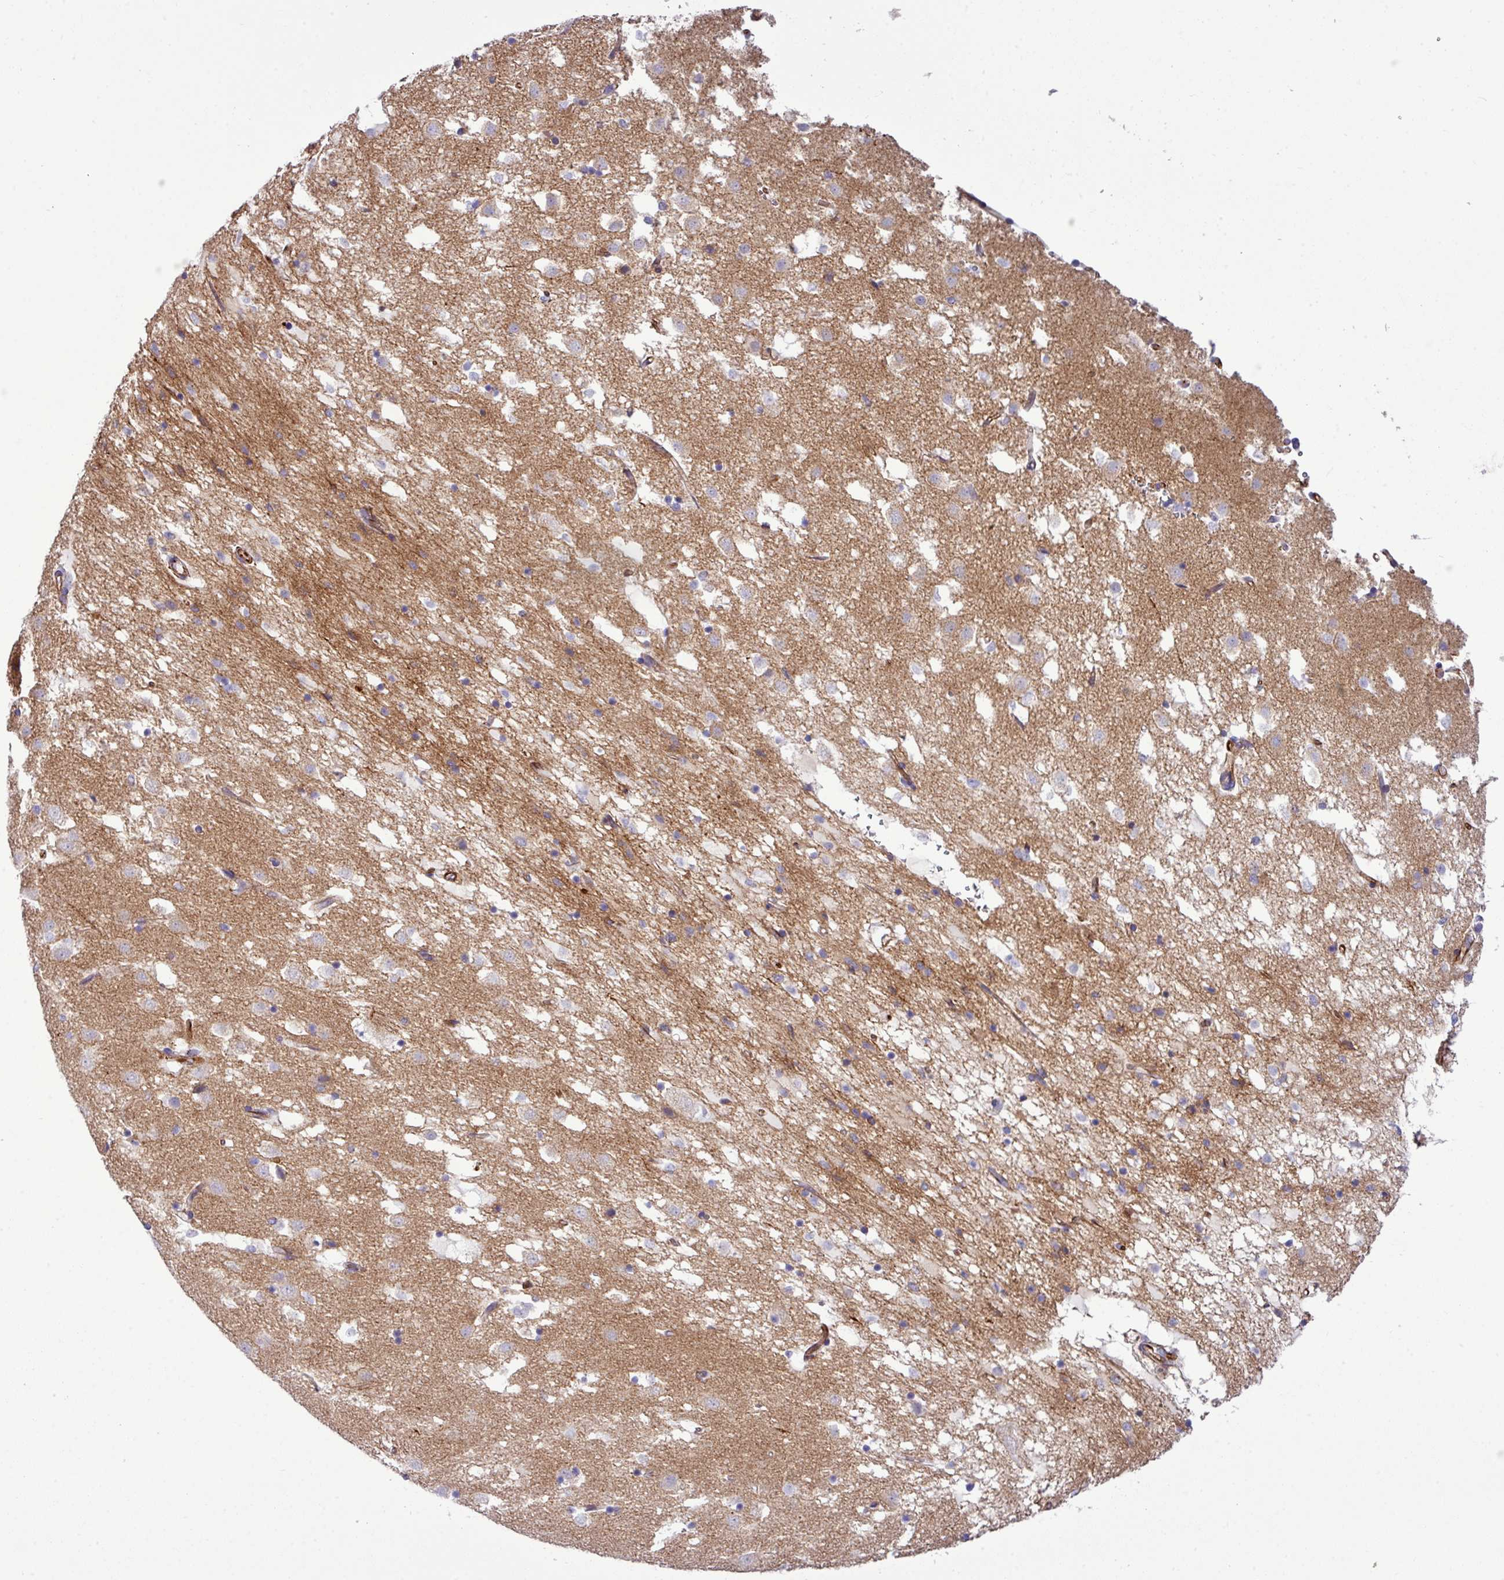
{"staining": {"intensity": "weak", "quantity": "<25%", "location": "cytoplasmic/membranous"}, "tissue": "caudate", "cell_type": "Glial cells", "image_type": "normal", "snomed": [{"axis": "morphology", "description": "Normal tissue, NOS"}, {"axis": "topography", "description": "Lateral ventricle wall"}], "caption": "An immunohistochemistry (IHC) histopathology image of normal caudate is shown. There is no staining in glial cells of caudate.", "gene": "PARD6A", "patient": {"sex": "male", "age": 58}}